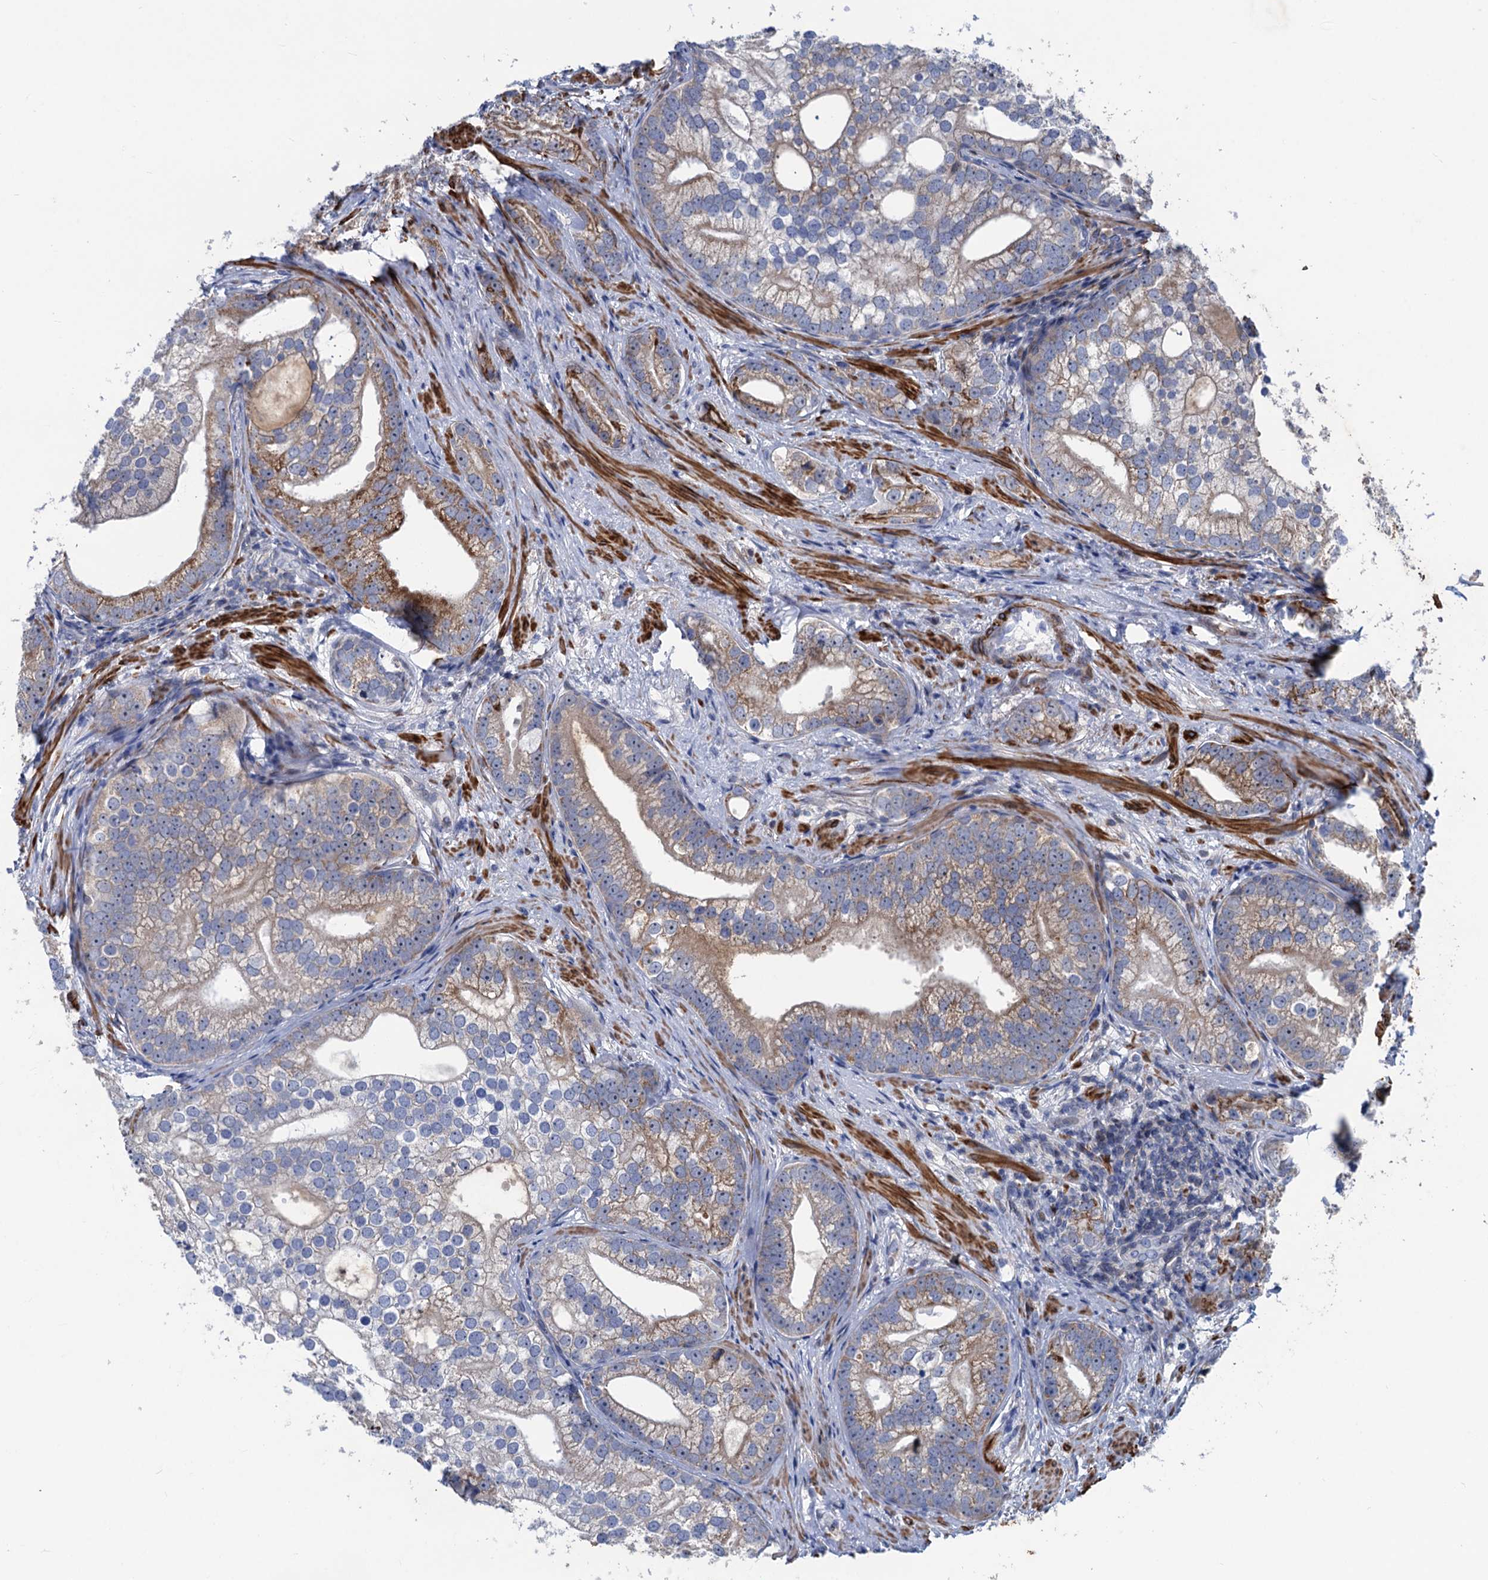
{"staining": {"intensity": "moderate", "quantity": "25%-75%", "location": "cytoplasmic/membranous"}, "tissue": "prostate cancer", "cell_type": "Tumor cells", "image_type": "cancer", "snomed": [{"axis": "morphology", "description": "Adenocarcinoma, High grade"}, {"axis": "topography", "description": "Prostate"}], "caption": "Prostate cancer stained with immunohistochemistry (IHC) shows moderate cytoplasmic/membranous positivity in approximately 25%-75% of tumor cells.", "gene": "ESYT3", "patient": {"sex": "male", "age": 75}}